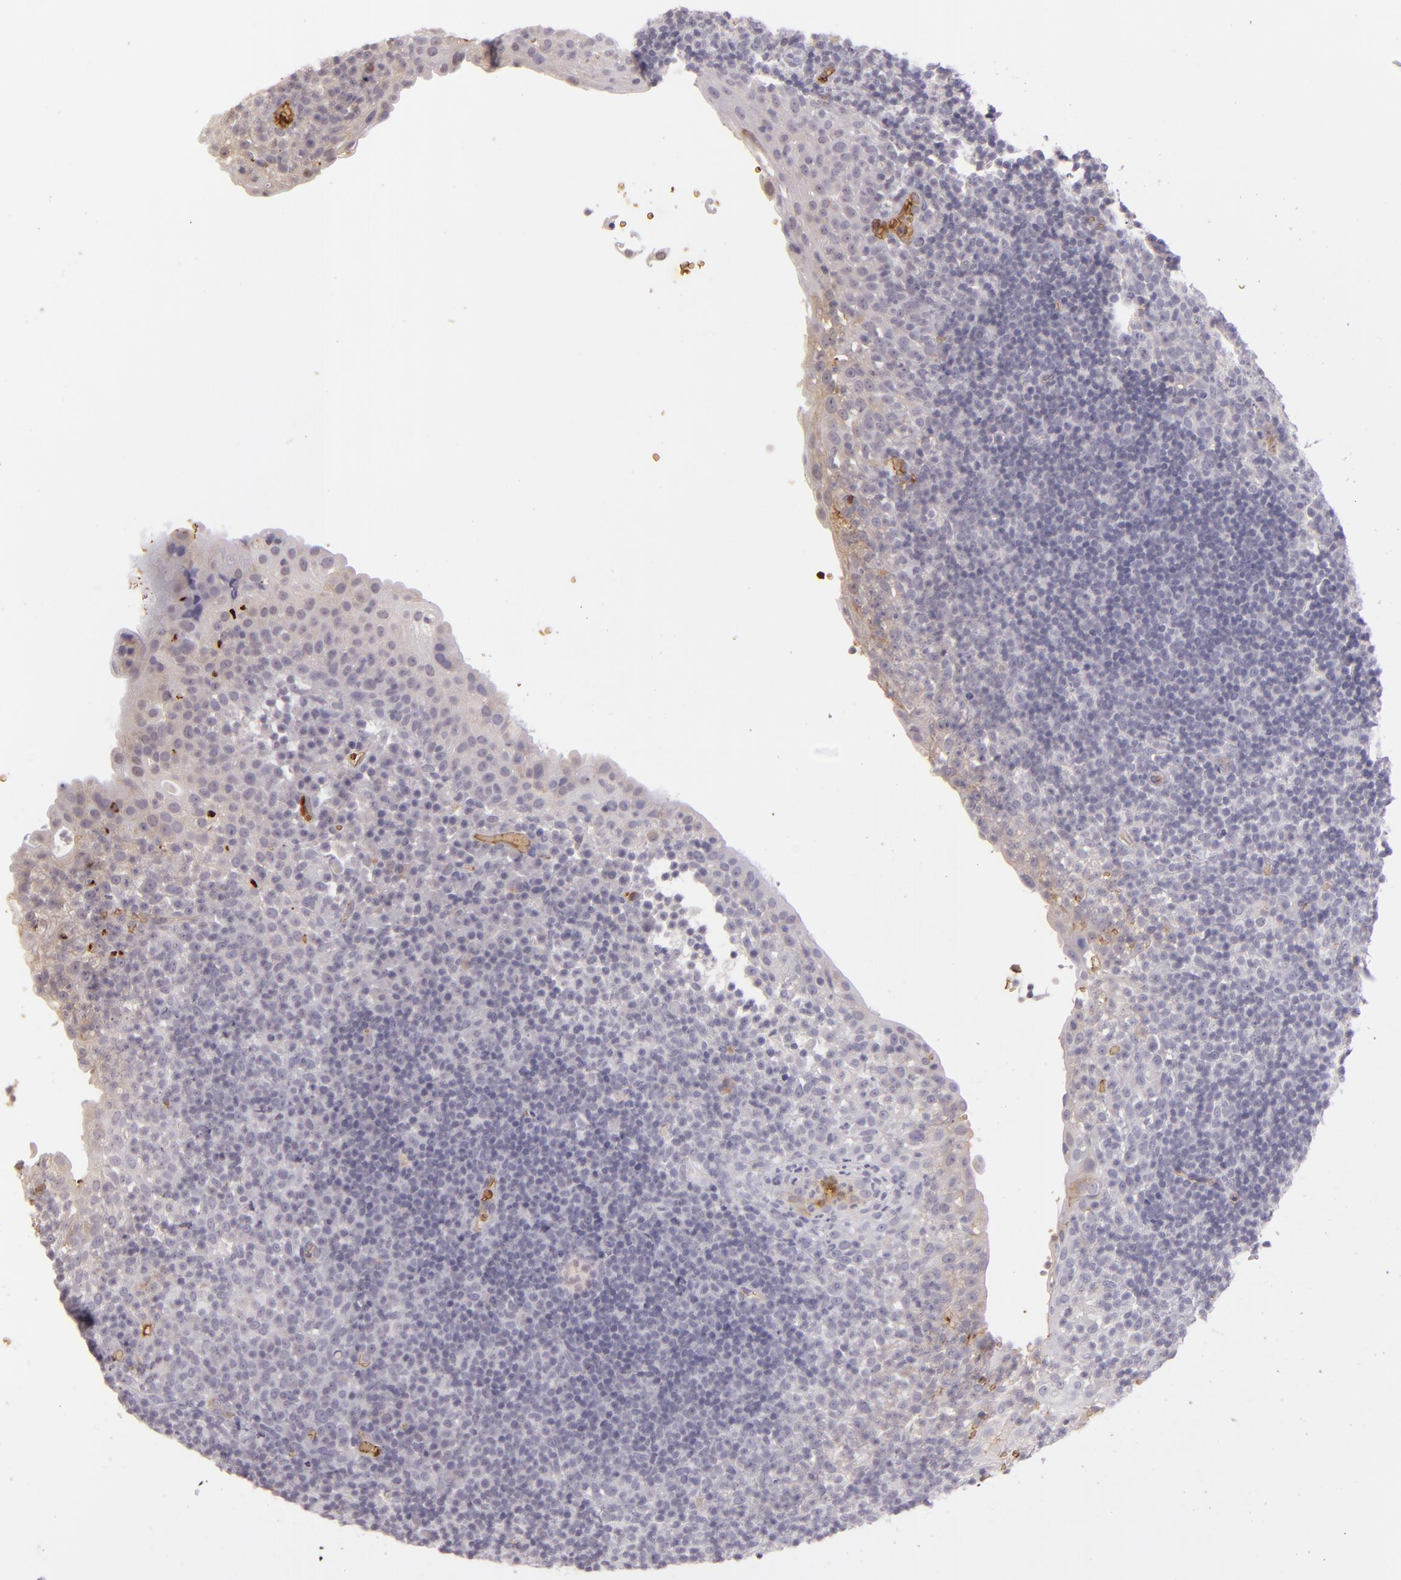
{"staining": {"intensity": "negative", "quantity": "none", "location": "none"}, "tissue": "tonsil", "cell_type": "Germinal center cells", "image_type": "normal", "snomed": [{"axis": "morphology", "description": "Normal tissue, NOS"}, {"axis": "topography", "description": "Tonsil"}], "caption": "High magnification brightfield microscopy of normal tonsil stained with DAB (3,3'-diaminobenzidine) (brown) and counterstained with hematoxylin (blue): germinal center cells show no significant staining.", "gene": "ACE", "patient": {"sex": "female", "age": 40}}